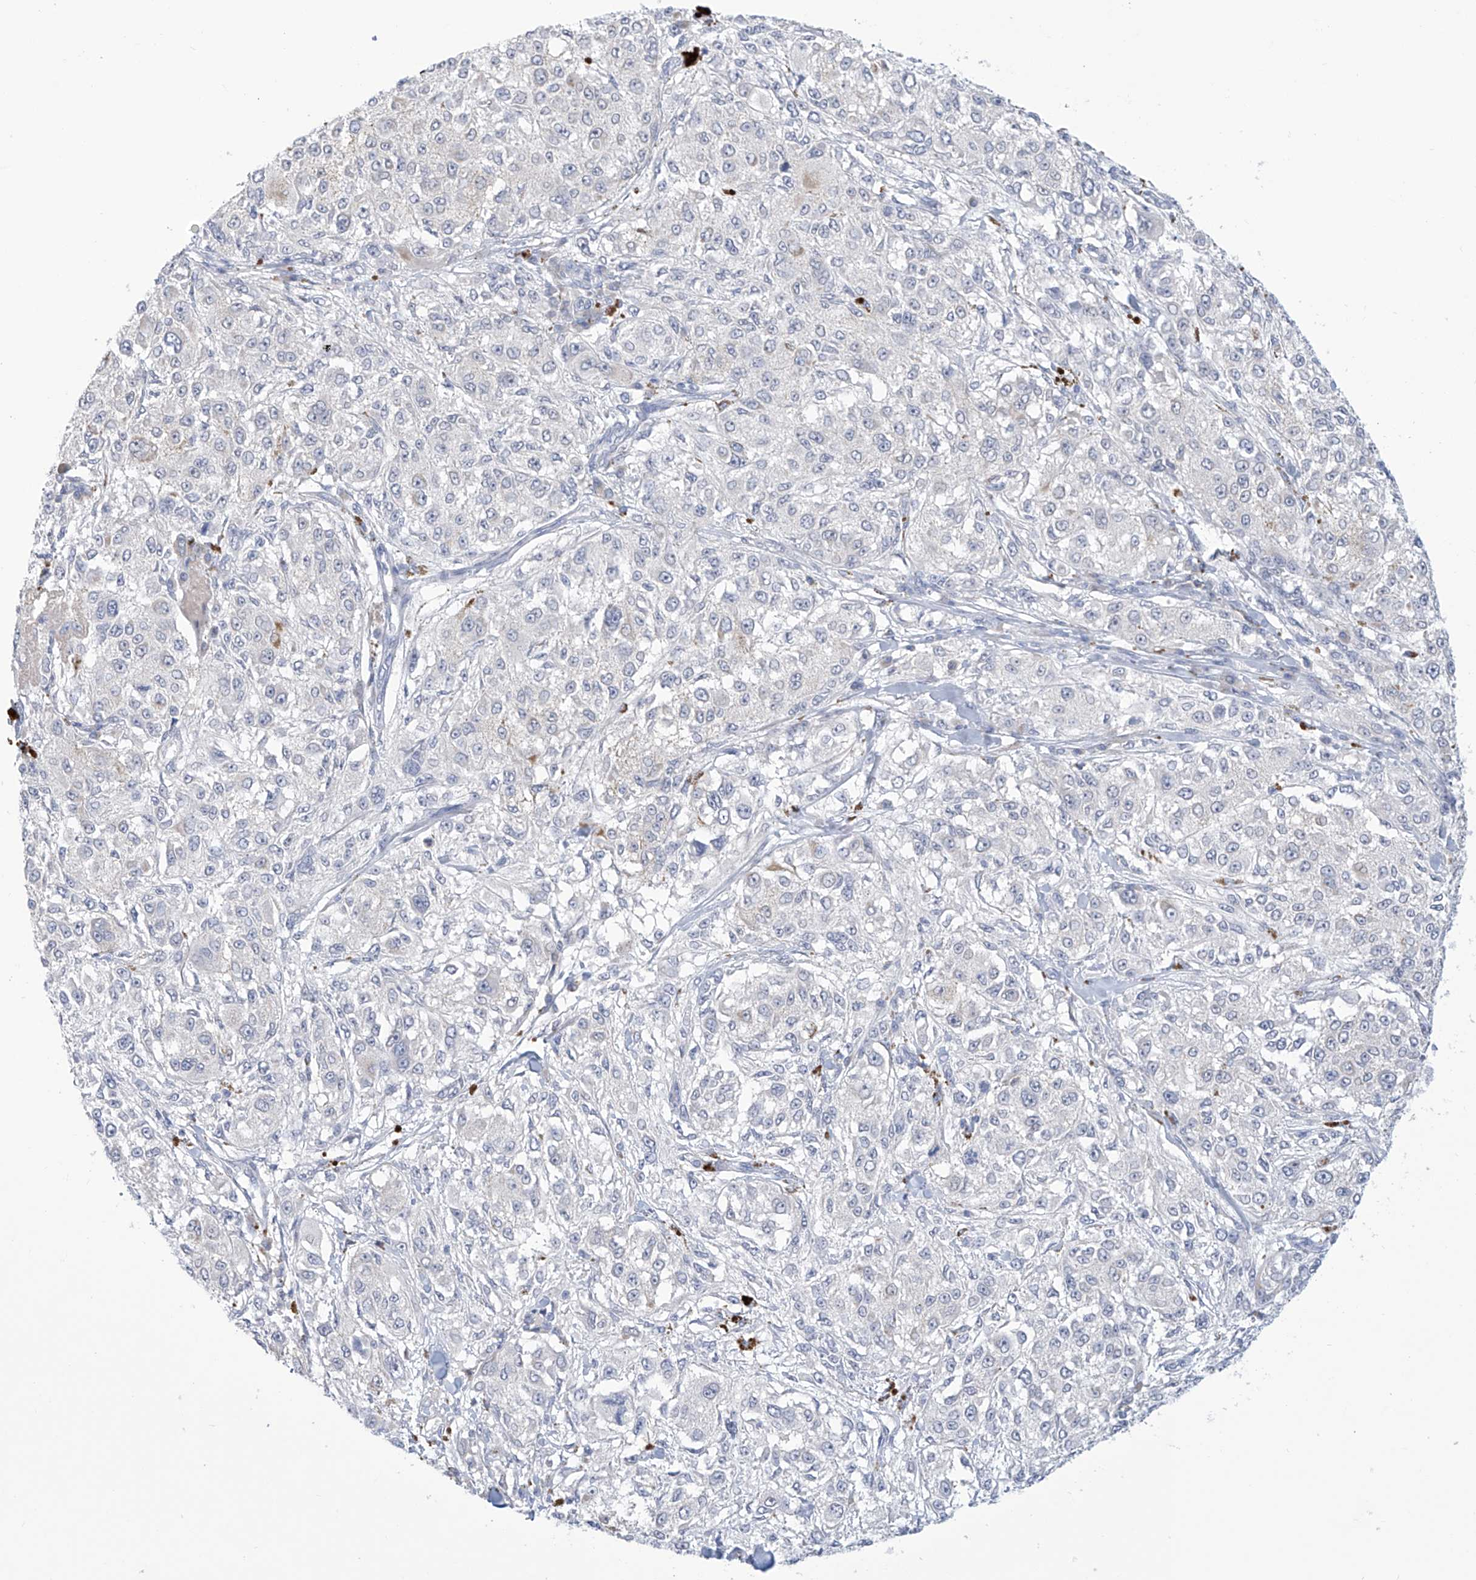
{"staining": {"intensity": "negative", "quantity": "none", "location": "none"}, "tissue": "melanoma", "cell_type": "Tumor cells", "image_type": "cancer", "snomed": [{"axis": "morphology", "description": "Necrosis, NOS"}, {"axis": "morphology", "description": "Malignant melanoma, NOS"}, {"axis": "topography", "description": "Skin"}], "caption": "Melanoma was stained to show a protein in brown. There is no significant staining in tumor cells.", "gene": "IBA57", "patient": {"sex": "female", "age": 87}}